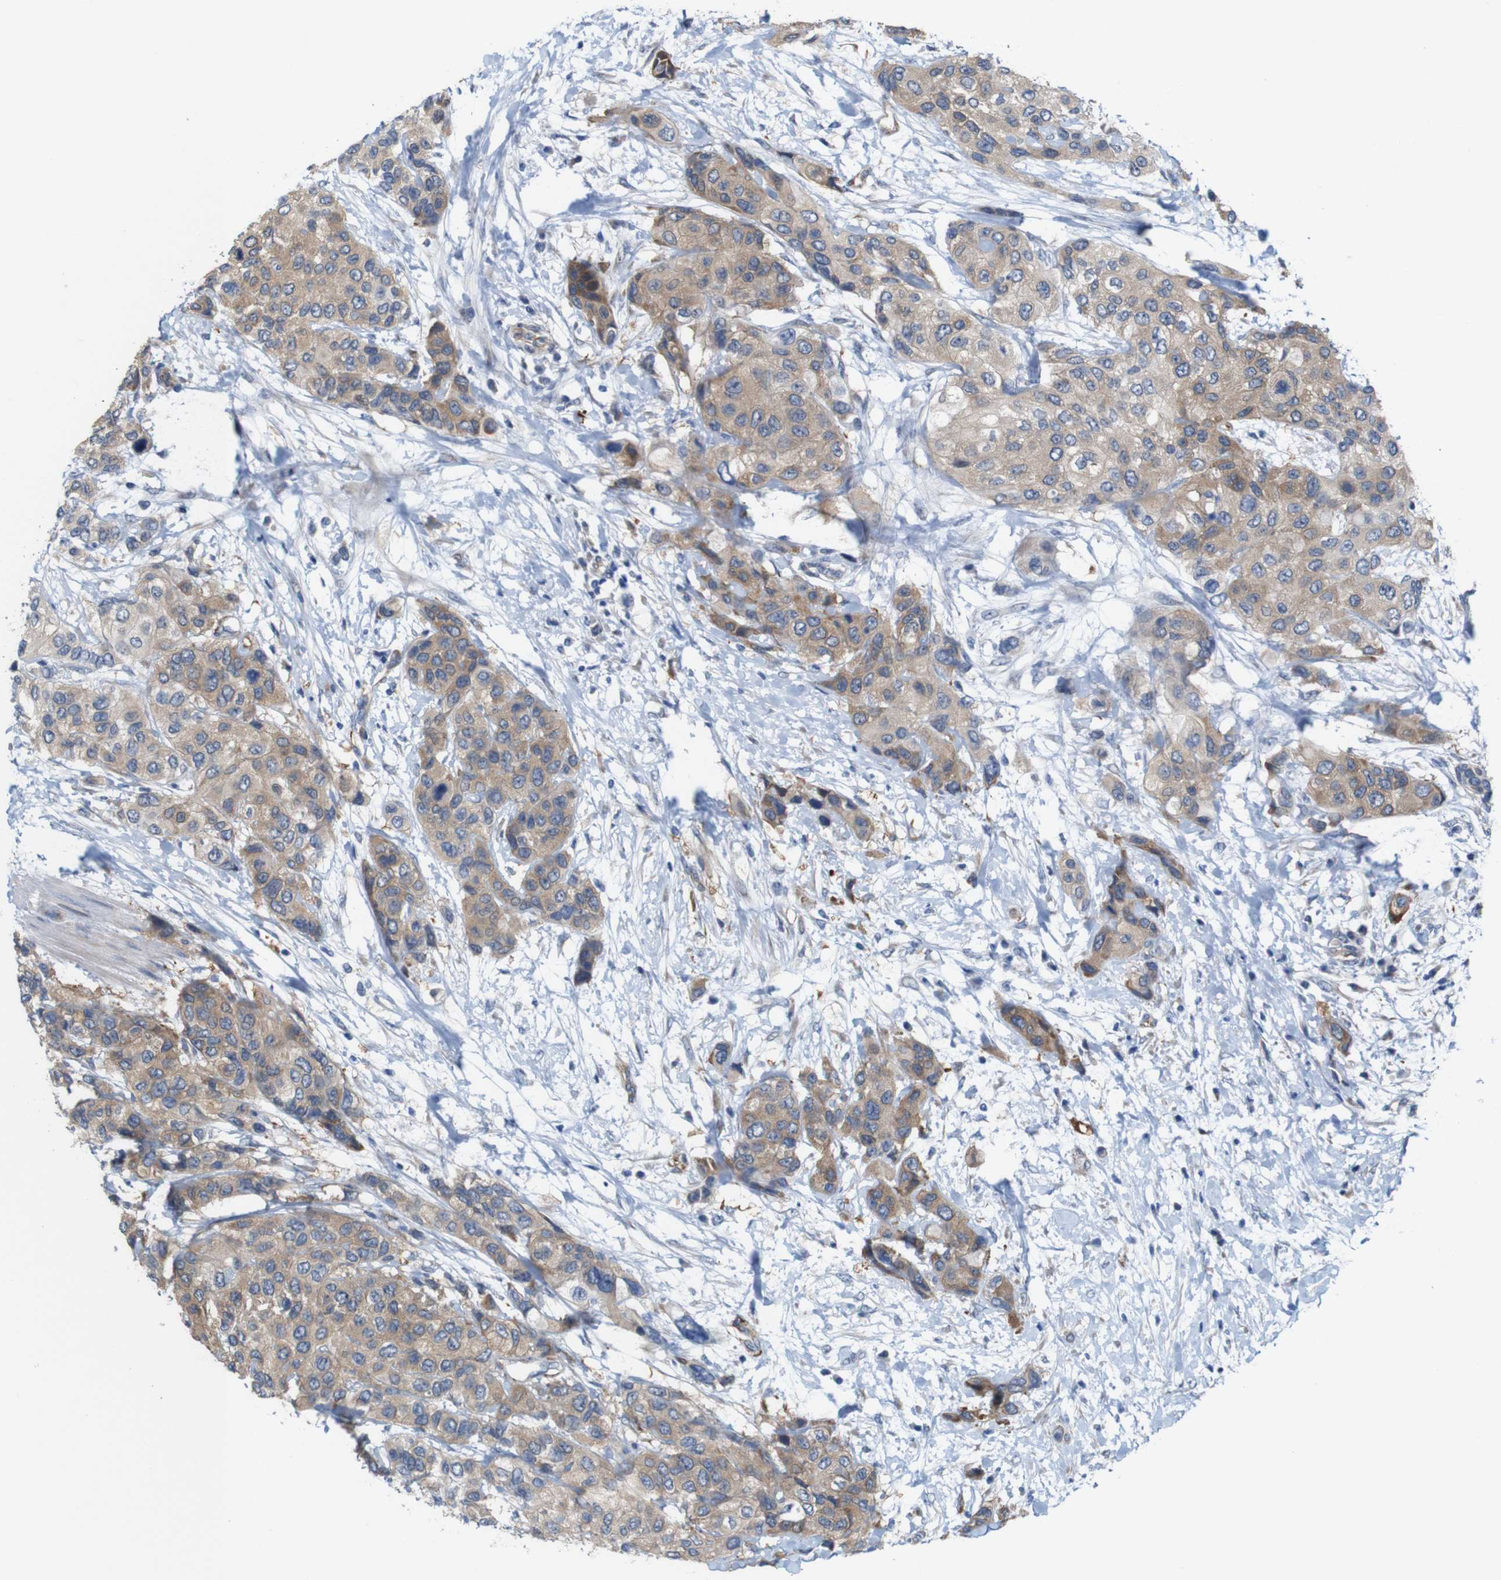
{"staining": {"intensity": "weak", "quantity": ">75%", "location": "cytoplasmic/membranous"}, "tissue": "urothelial cancer", "cell_type": "Tumor cells", "image_type": "cancer", "snomed": [{"axis": "morphology", "description": "Urothelial carcinoma, High grade"}, {"axis": "topography", "description": "Urinary bladder"}], "caption": "Brown immunohistochemical staining in human urothelial cancer shows weak cytoplasmic/membranous staining in approximately >75% of tumor cells.", "gene": "JPH1", "patient": {"sex": "female", "age": 56}}